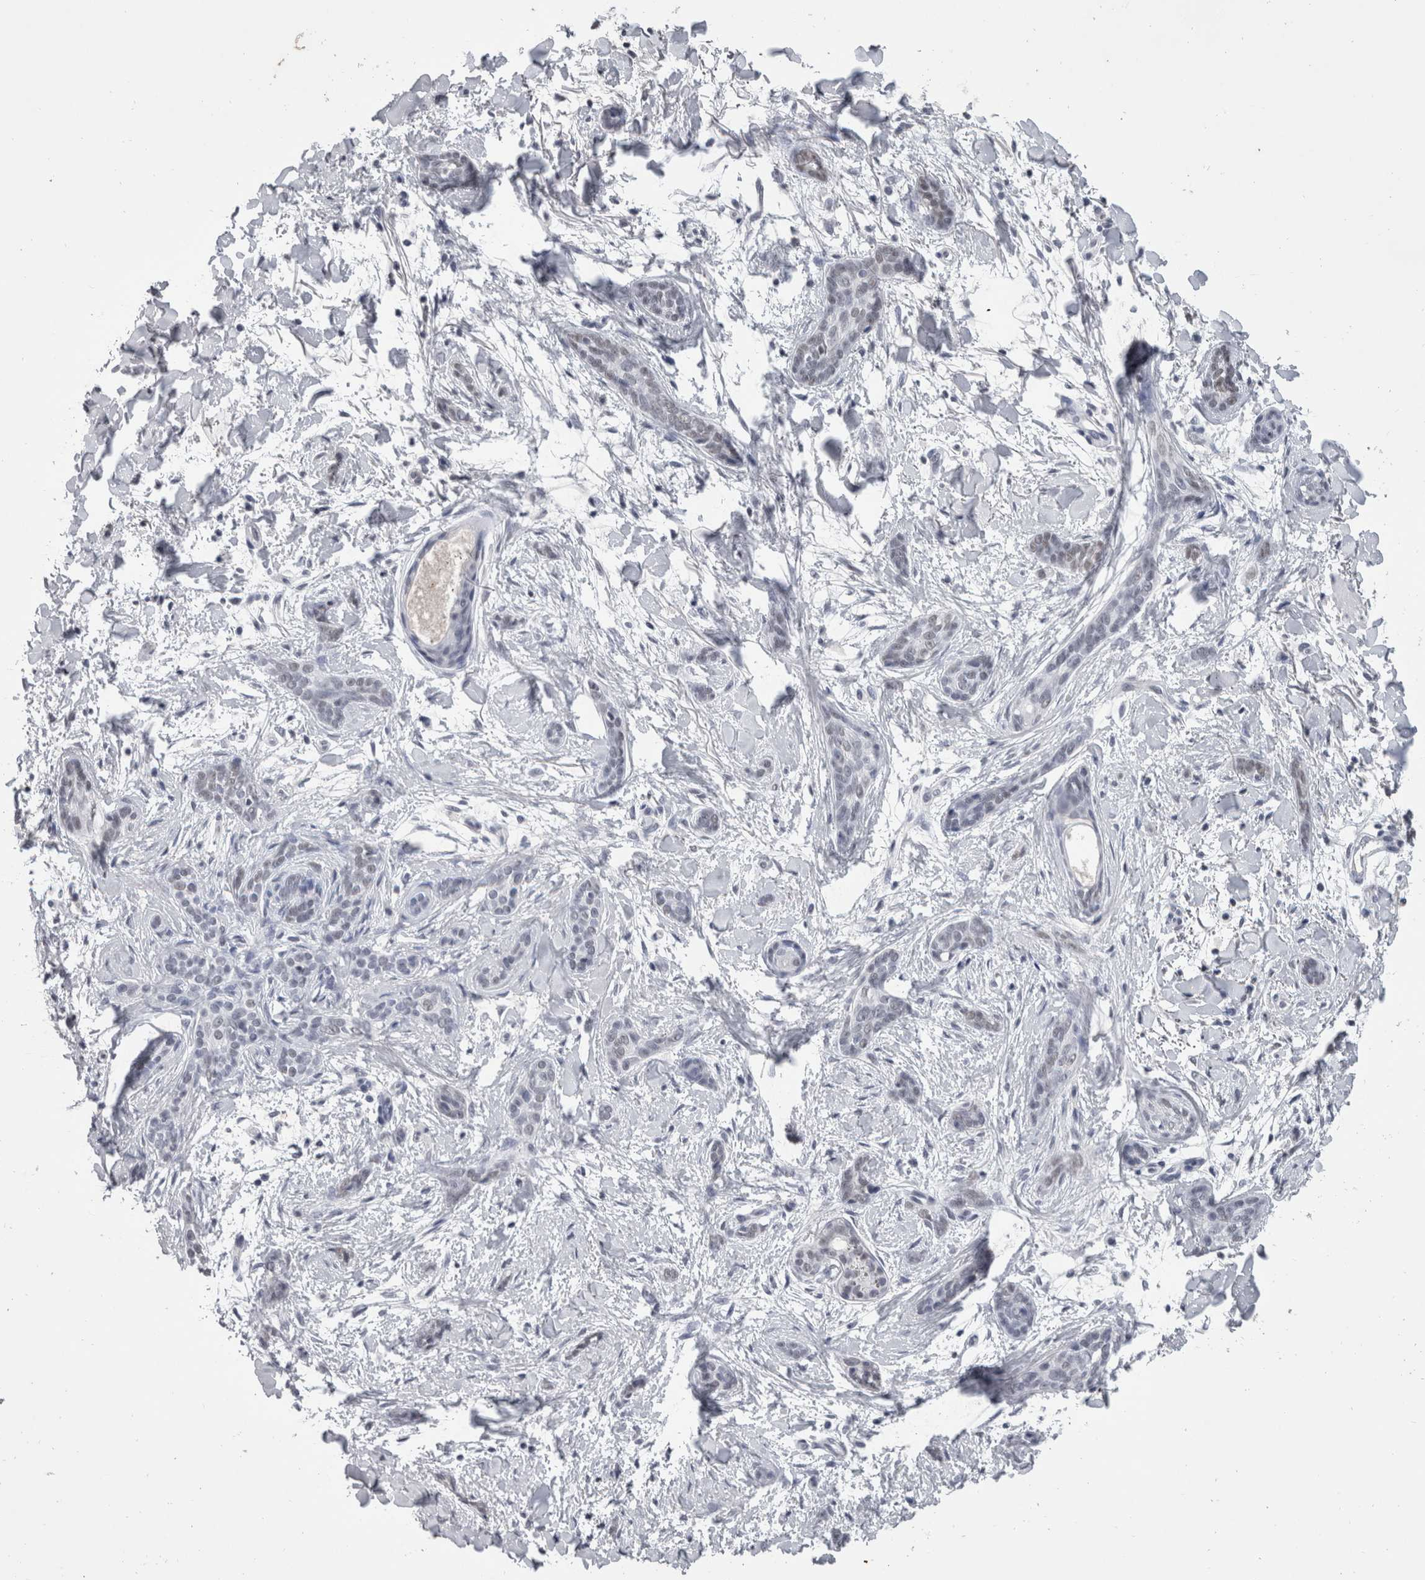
{"staining": {"intensity": "weak", "quantity": "<25%", "location": "nuclear"}, "tissue": "skin cancer", "cell_type": "Tumor cells", "image_type": "cancer", "snomed": [{"axis": "morphology", "description": "Basal cell carcinoma"}, {"axis": "morphology", "description": "Adnexal tumor, benign"}, {"axis": "topography", "description": "Skin"}], "caption": "DAB (3,3'-diaminobenzidine) immunohistochemical staining of human skin basal cell carcinoma demonstrates no significant staining in tumor cells.", "gene": "DDX17", "patient": {"sex": "female", "age": 42}}